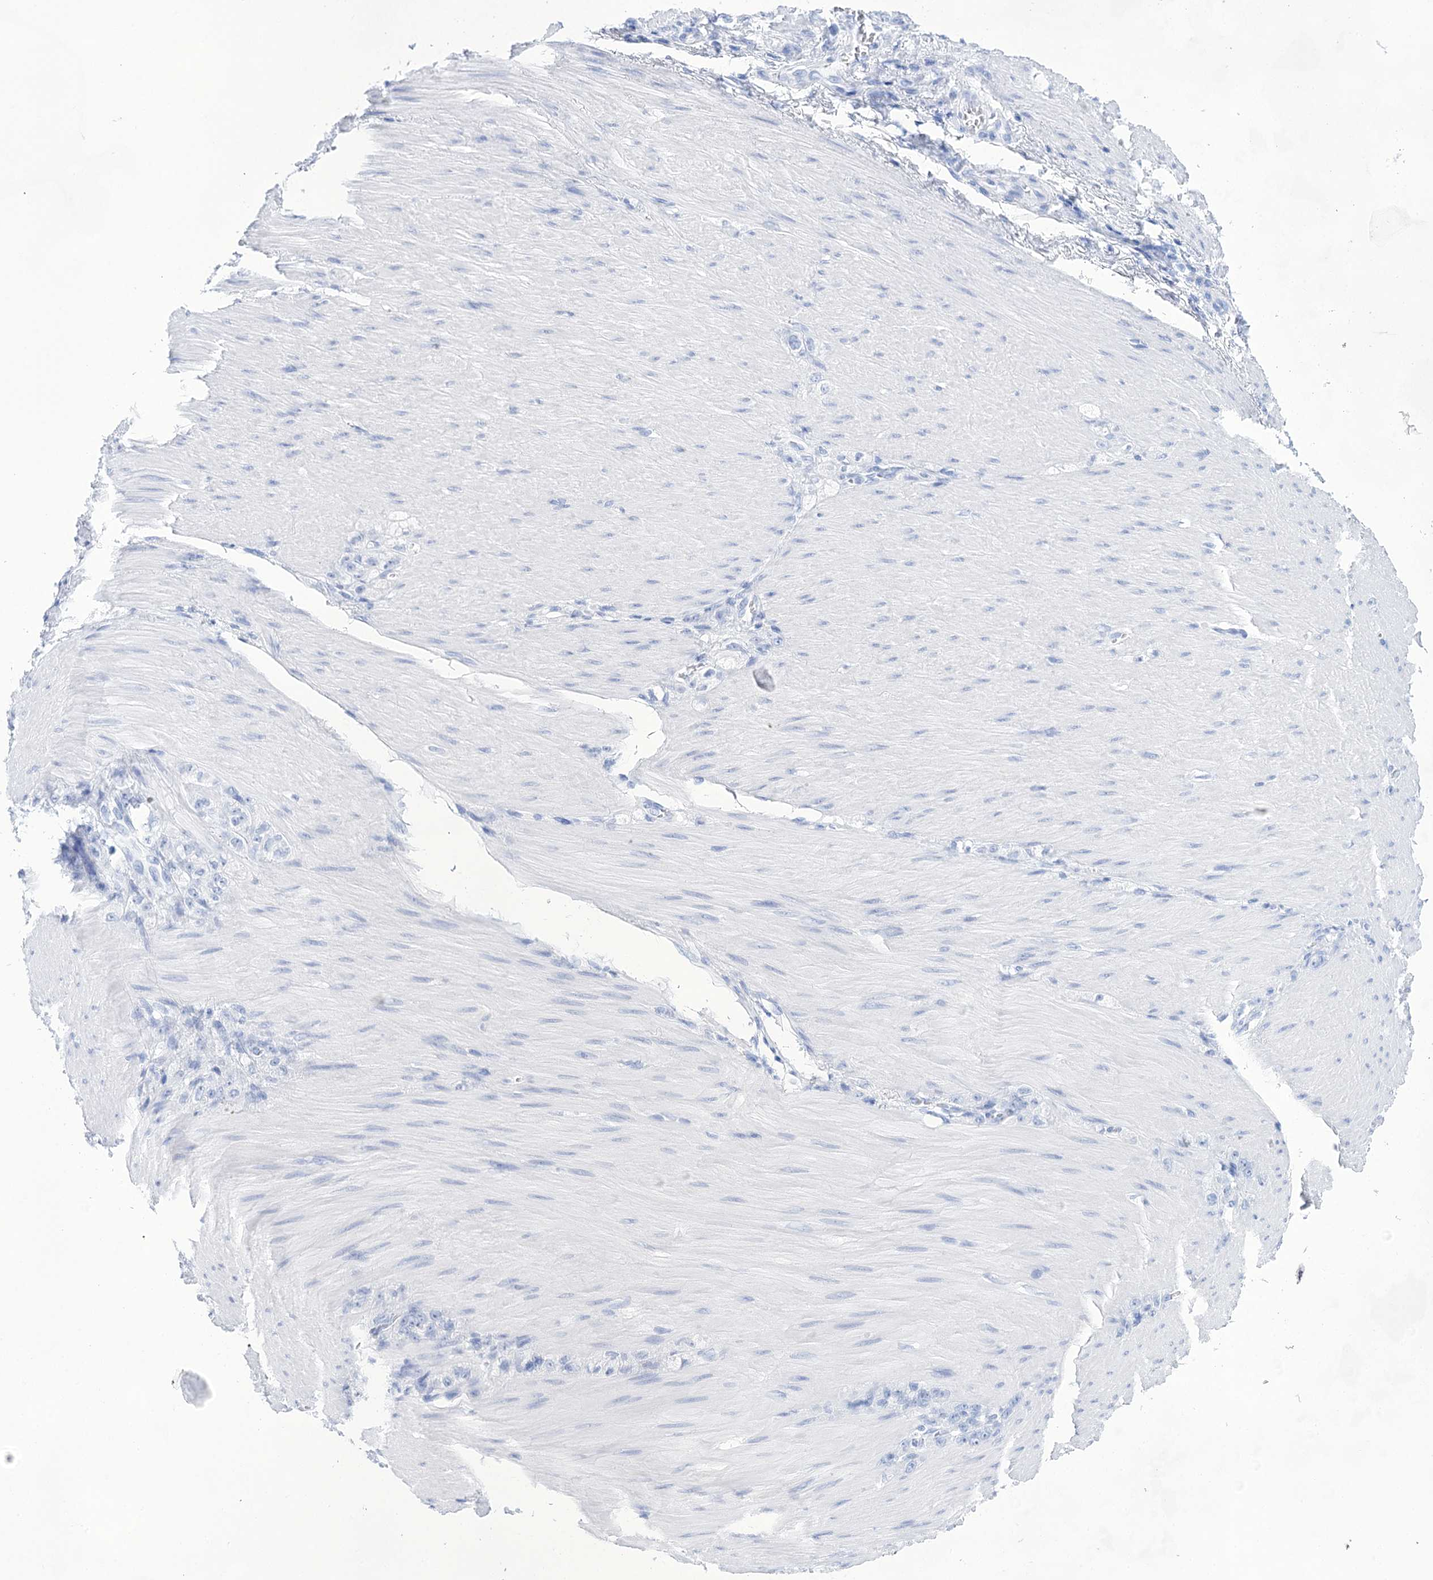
{"staining": {"intensity": "negative", "quantity": "none", "location": "none"}, "tissue": "stomach cancer", "cell_type": "Tumor cells", "image_type": "cancer", "snomed": [{"axis": "morphology", "description": "Normal tissue, NOS"}, {"axis": "morphology", "description": "Adenocarcinoma, NOS"}, {"axis": "topography", "description": "Stomach"}], "caption": "Tumor cells are negative for brown protein staining in stomach adenocarcinoma.", "gene": "LALBA", "patient": {"sex": "male", "age": 82}}